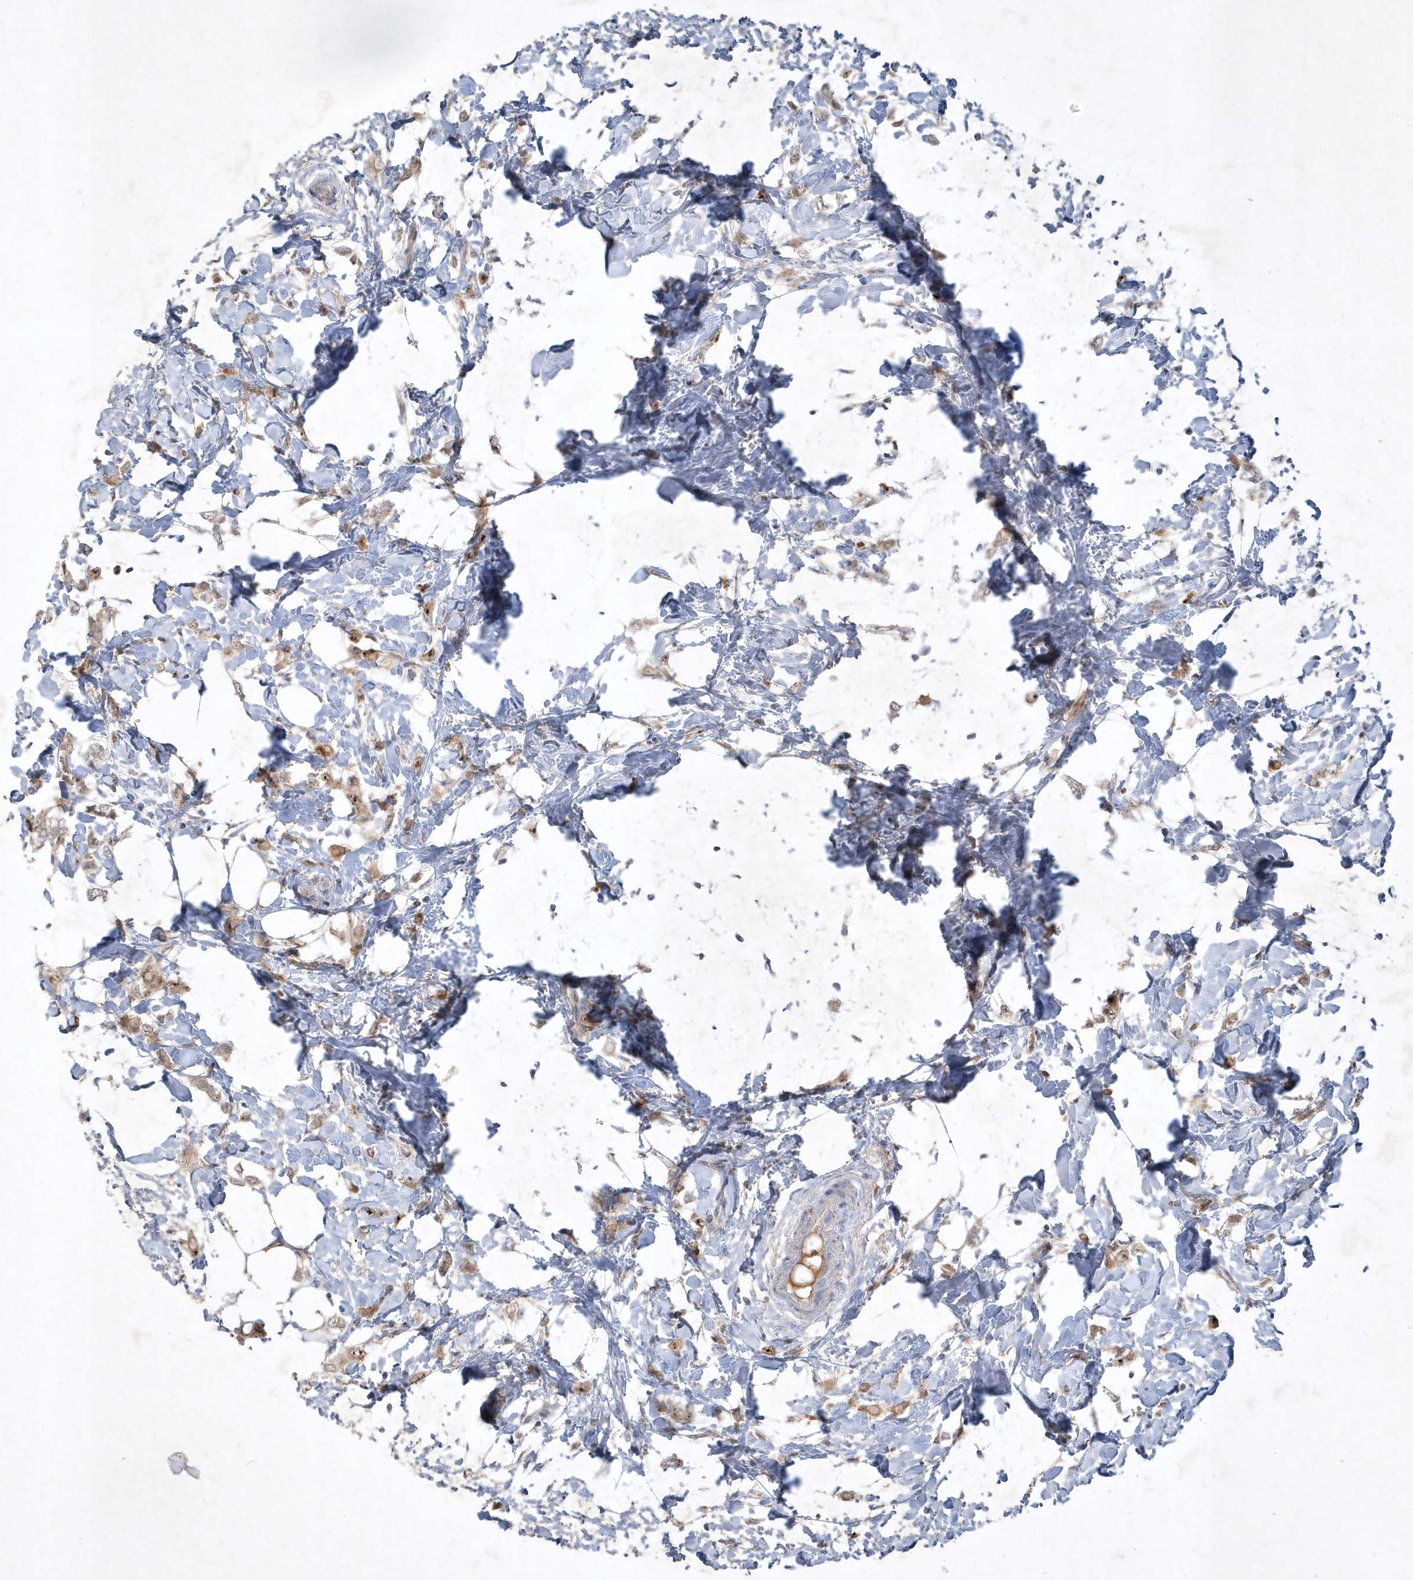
{"staining": {"intensity": "weak", "quantity": "25%-75%", "location": "cytoplasmic/membranous"}, "tissue": "breast cancer", "cell_type": "Tumor cells", "image_type": "cancer", "snomed": [{"axis": "morphology", "description": "Normal tissue, NOS"}, {"axis": "morphology", "description": "Lobular carcinoma"}, {"axis": "topography", "description": "Breast"}], "caption": "Immunohistochemistry micrograph of neoplastic tissue: lobular carcinoma (breast) stained using immunohistochemistry exhibits low levels of weak protein expression localized specifically in the cytoplasmic/membranous of tumor cells, appearing as a cytoplasmic/membranous brown color.", "gene": "THG1L", "patient": {"sex": "female", "age": 47}}